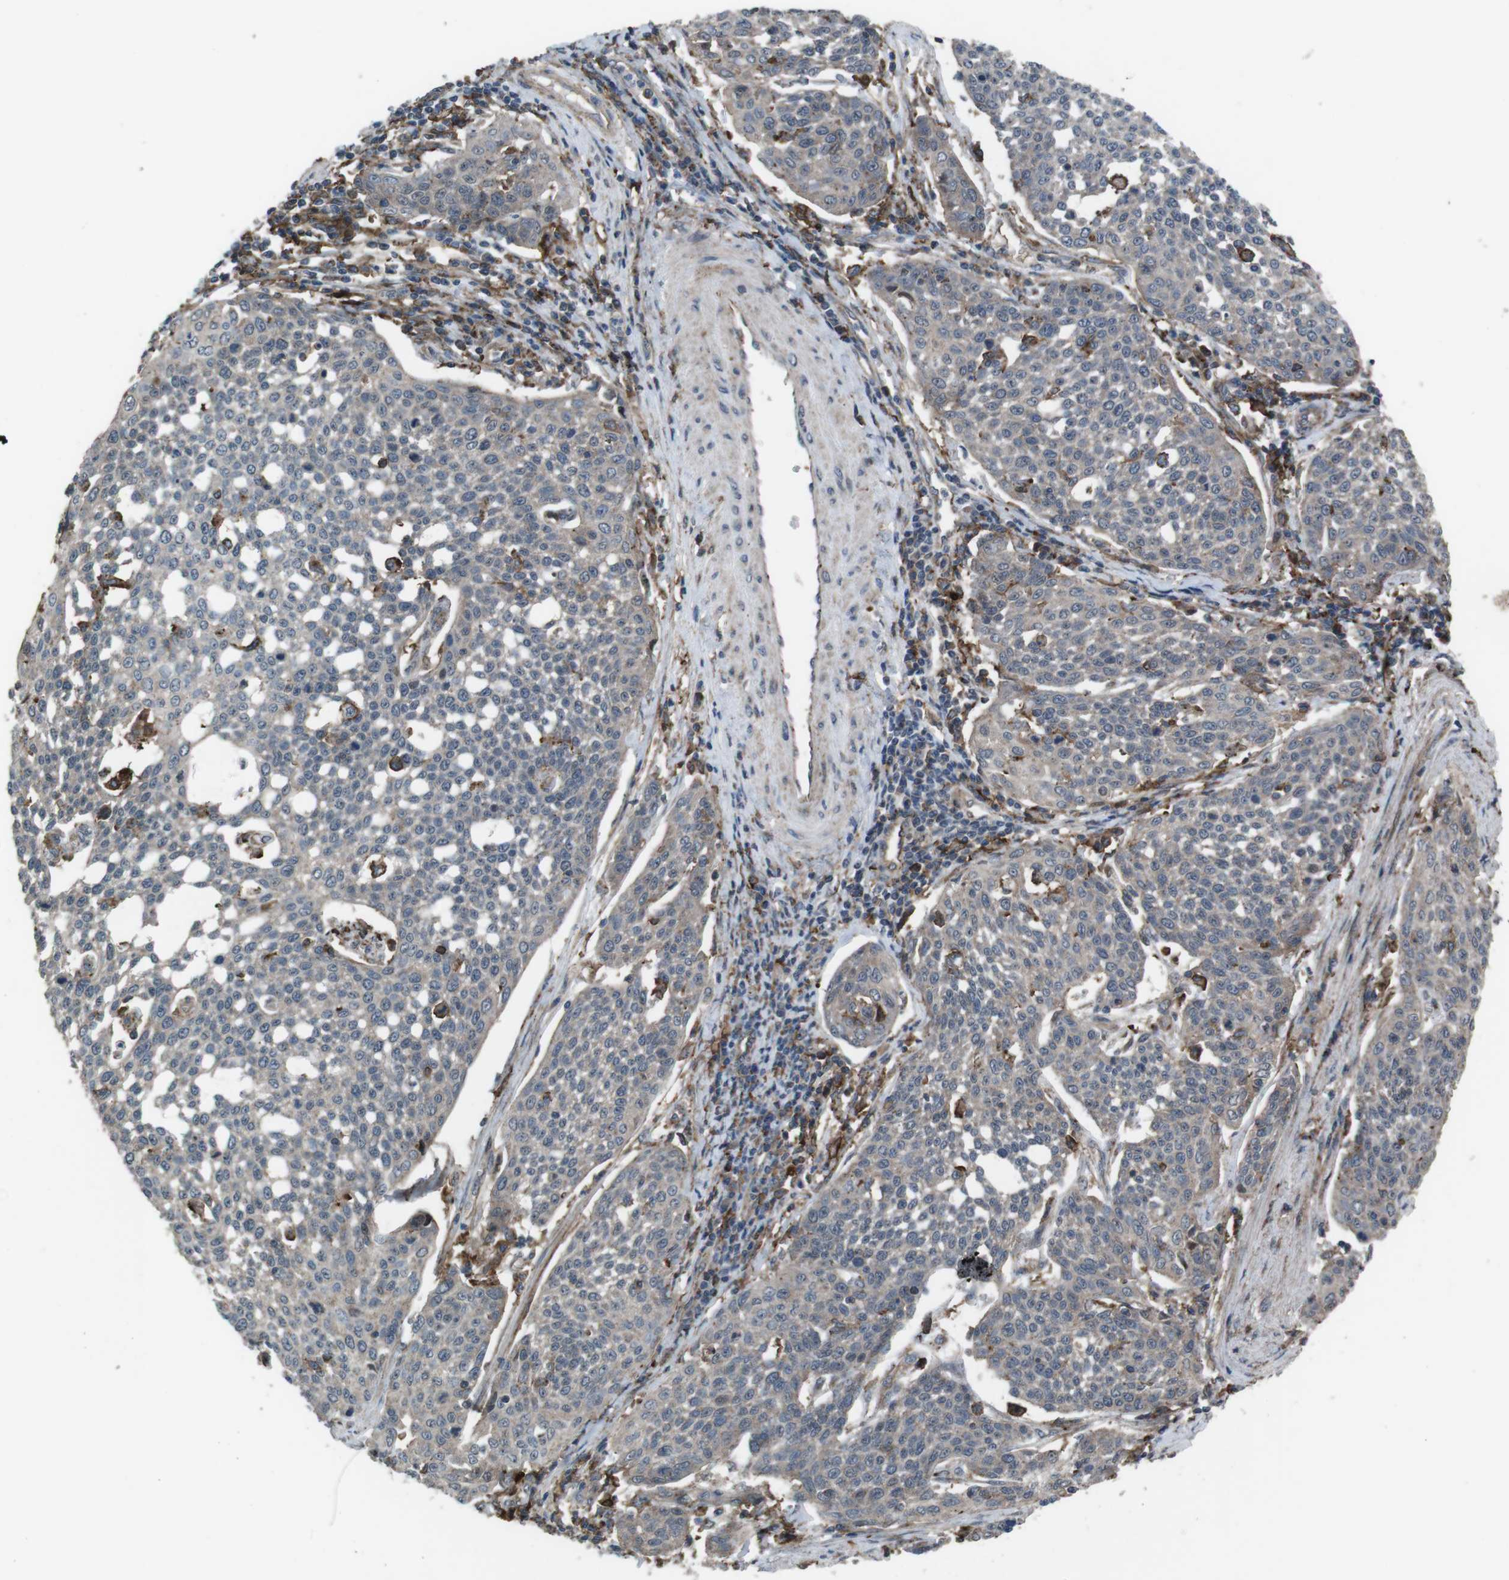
{"staining": {"intensity": "weak", "quantity": ">75%", "location": "cytoplasmic/membranous"}, "tissue": "cervical cancer", "cell_type": "Tumor cells", "image_type": "cancer", "snomed": [{"axis": "morphology", "description": "Squamous cell carcinoma, NOS"}, {"axis": "topography", "description": "Cervix"}], "caption": "A brown stain shows weak cytoplasmic/membranous positivity of a protein in cervical squamous cell carcinoma tumor cells.", "gene": "GDF10", "patient": {"sex": "female", "age": 34}}